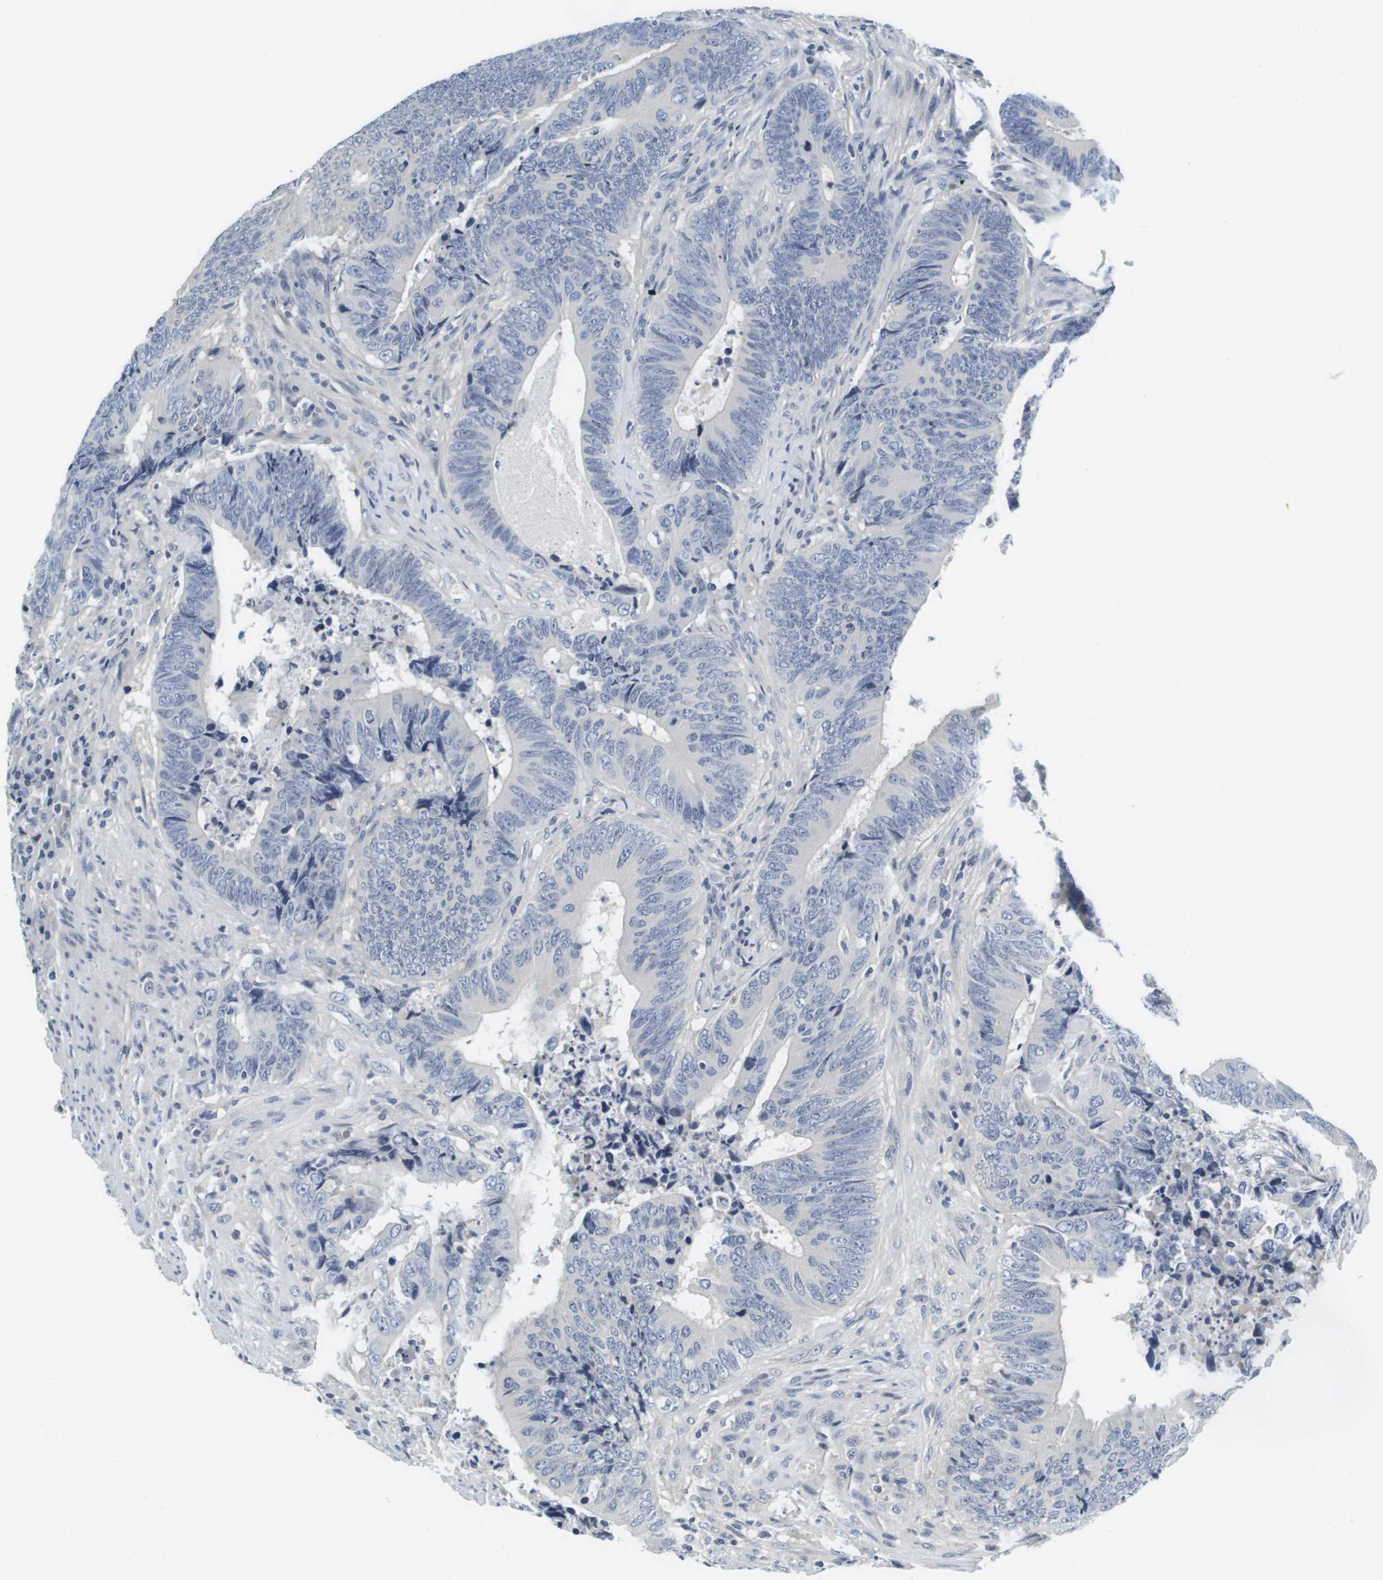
{"staining": {"intensity": "negative", "quantity": "none", "location": "none"}, "tissue": "colorectal cancer", "cell_type": "Tumor cells", "image_type": "cancer", "snomed": [{"axis": "morphology", "description": "Normal tissue, NOS"}, {"axis": "morphology", "description": "Adenocarcinoma, NOS"}, {"axis": "topography", "description": "Colon"}], "caption": "The histopathology image reveals no significant staining in tumor cells of colorectal cancer (adenocarcinoma).", "gene": "KCNJ5", "patient": {"sex": "male", "age": 56}}